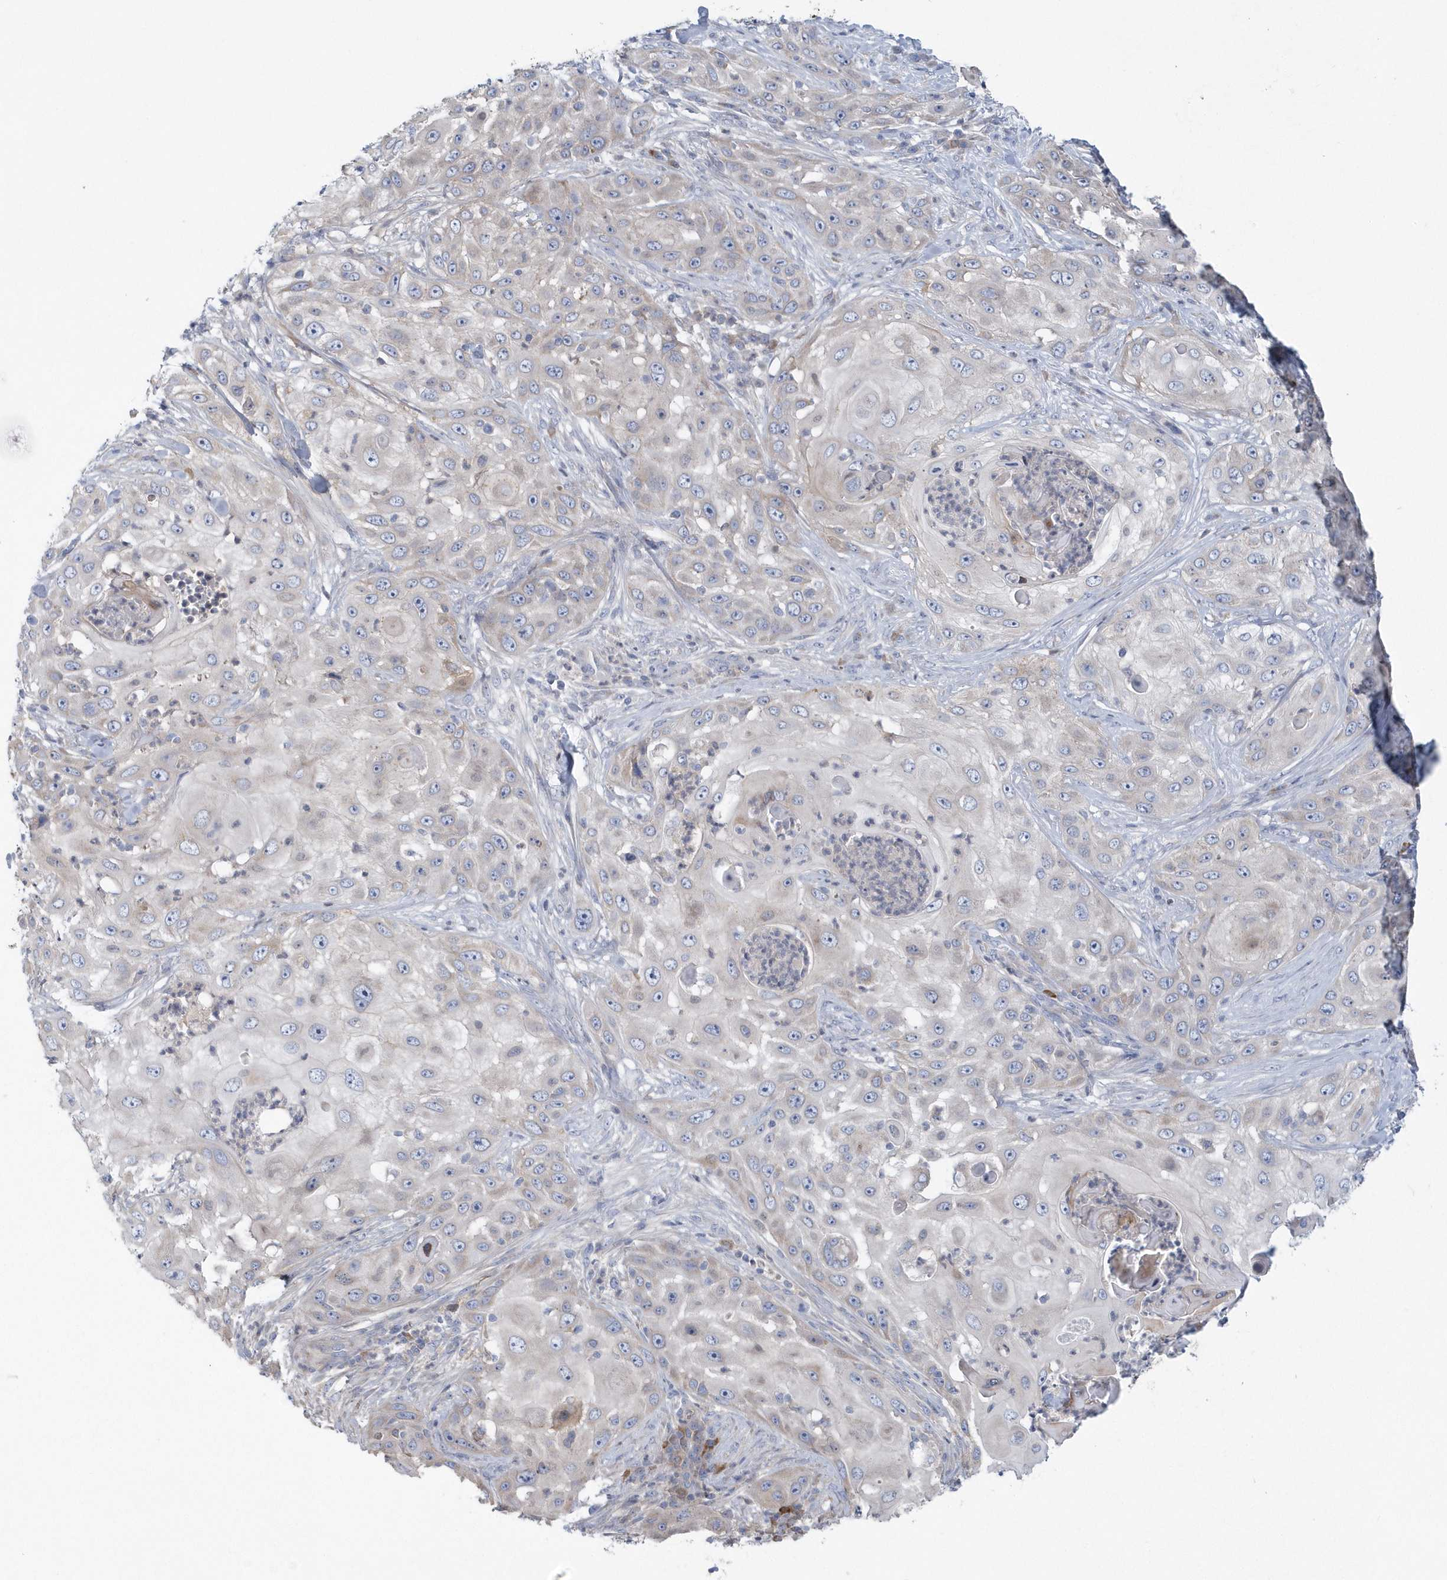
{"staining": {"intensity": "negative", "quantity": "none", "location": "none"}, "tissue": "skin cancer", "cell_type": "Tumor cells", "image_type": "cancer", "snomed": [{"axis": "morphology", "description": "Squamous cell carcinoma, NOS"}, {"axis": "topography", "description": "Skin"}], "caption": "A high-resolution micrograph shows immunohistochemistry staining of skin cancer, which displays no significant positivity in tumor cells.", "gene": "SPATA18", "patient": {"sex": "female", "age": 44}}